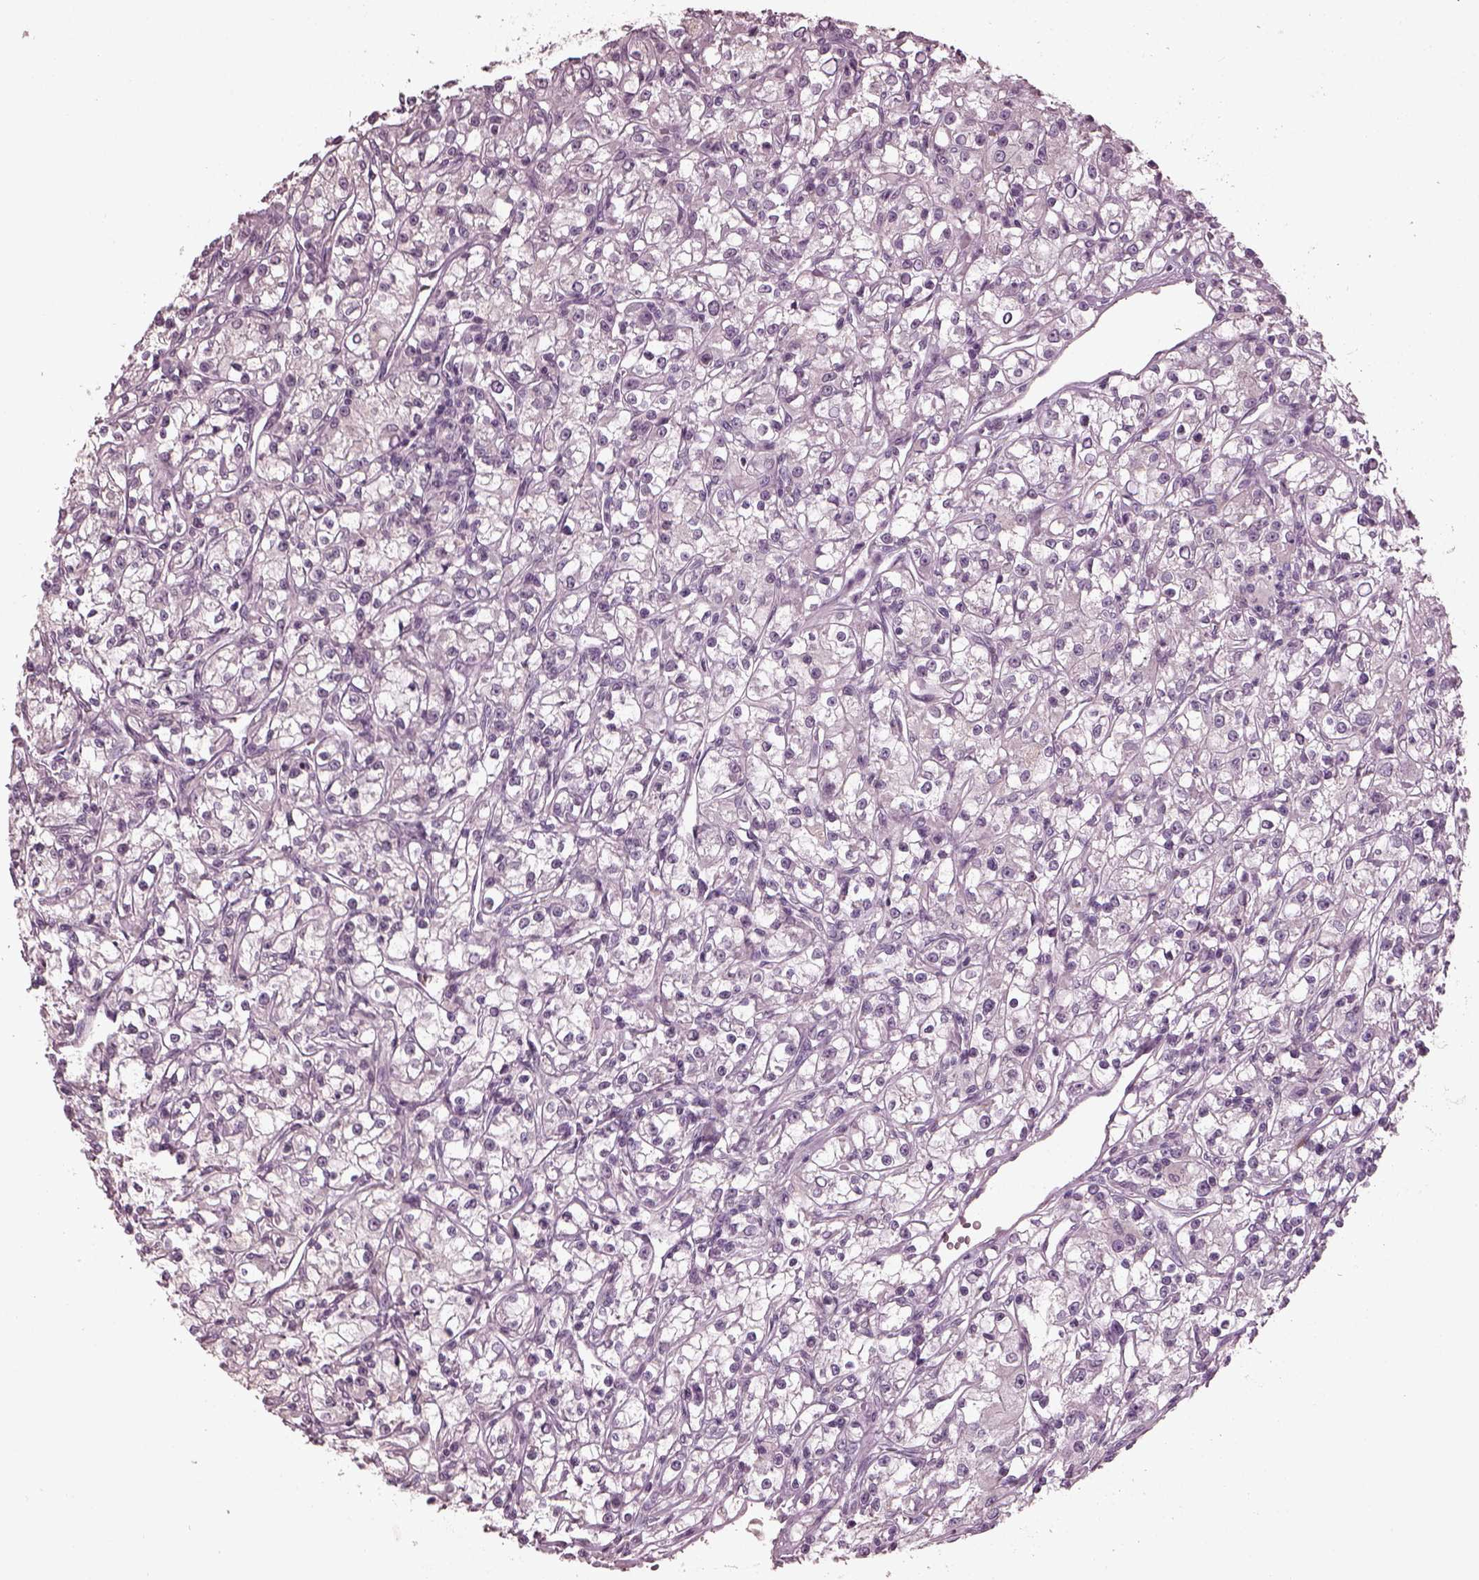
{"staining": {"intensity": "negative", "quantity": "none", "location": "none"}, "tissue": "renal cancer", "cell_type": "Tumor cells", "image_type": "cancer", "snomed": [{"axis": "morphology", "description": "Adenocarcinoma, NOS"}, {"axis": "topography", "description": "Kidney"}], "caption": "High power microscopy histopathology image of an immunohistochemistry histopathology image of renal cancer, revealing no significant positivity in tumor cells. The staining is performed using DAB (3,3'-diaminobenzidine) brown chromogen with nuclei counter-stained in using hematoxylin.", "gene": "RCVRN", "patient": {"sex": "female", "age": 59}}